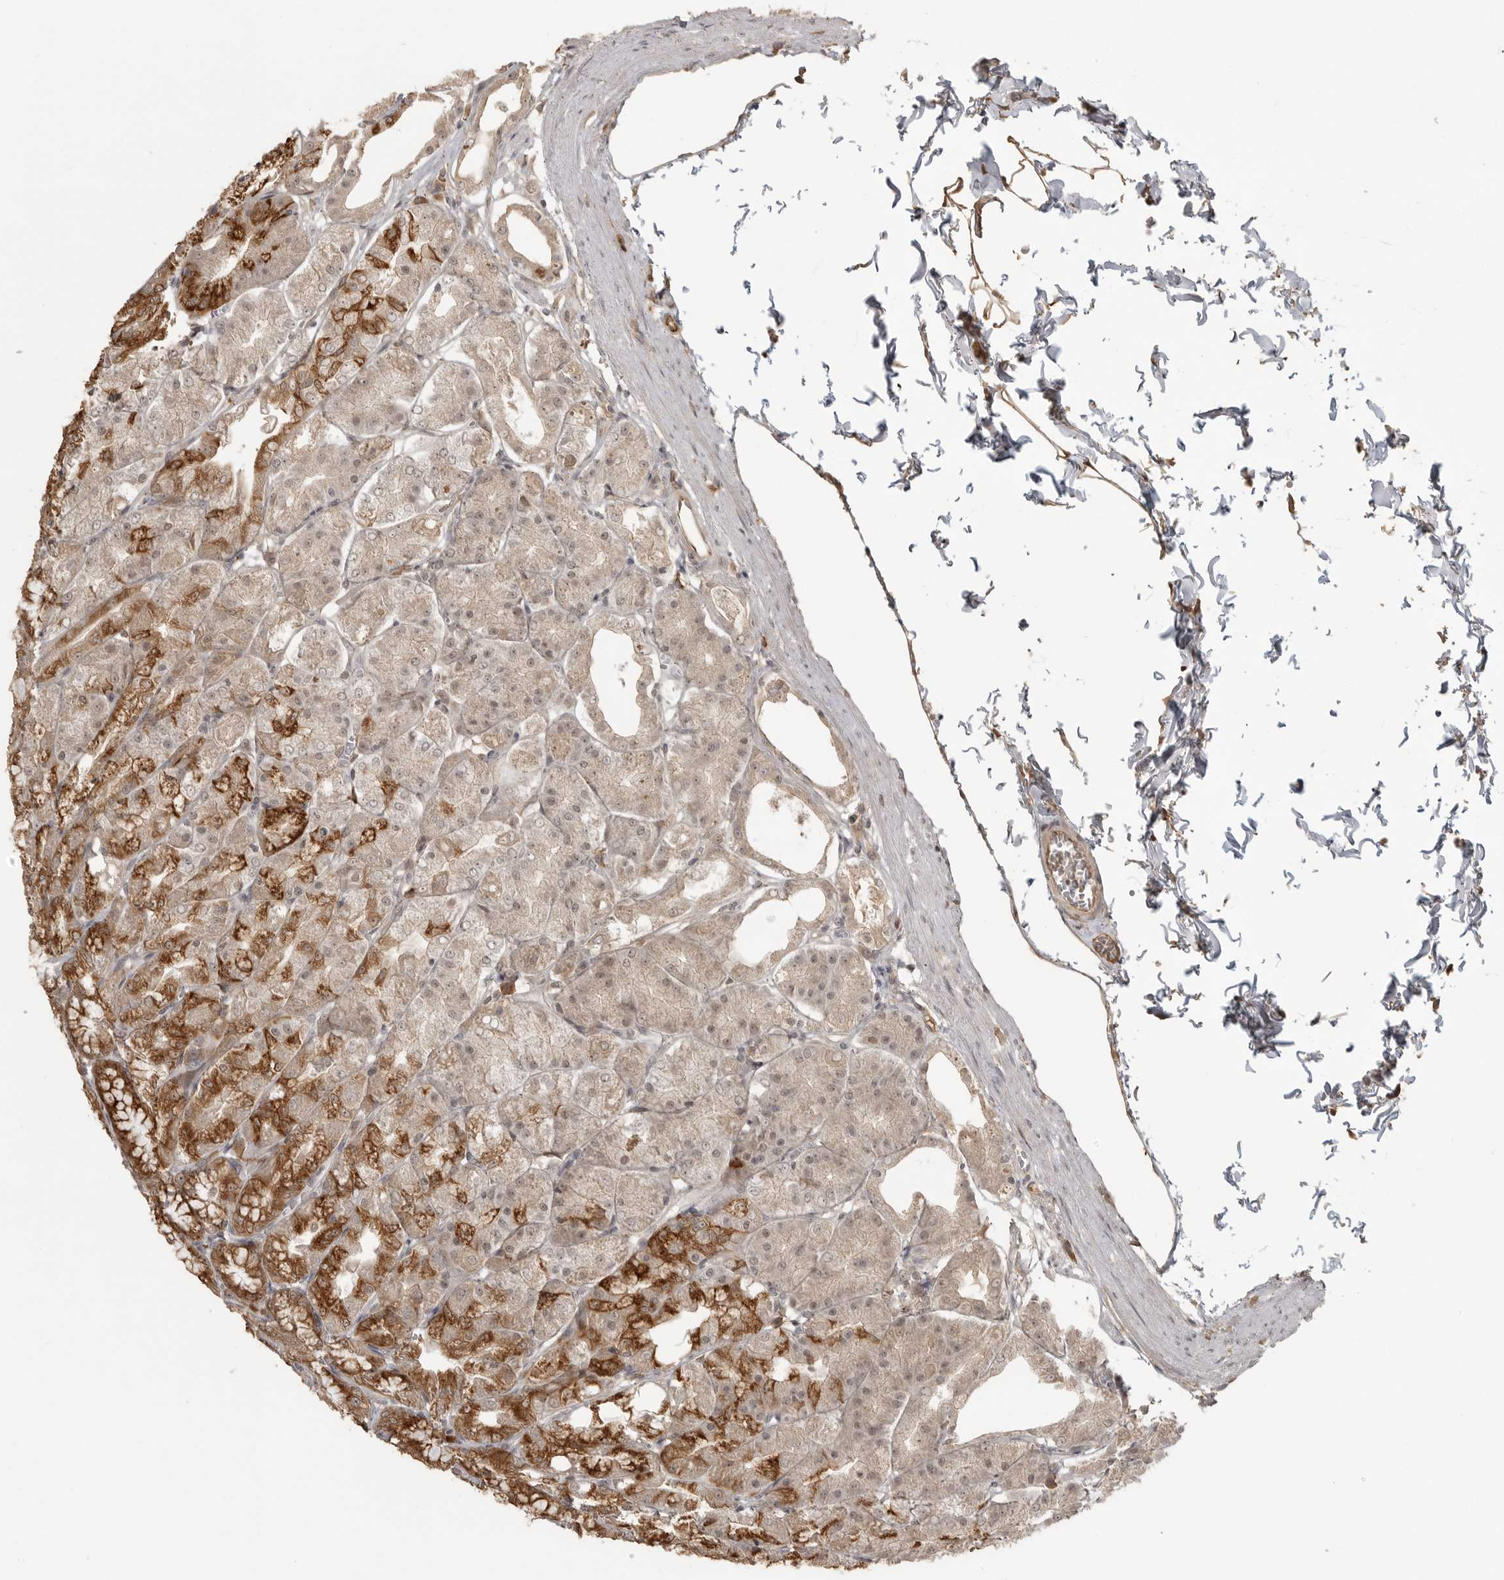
{"staining": {"intensity": "strong", "quantity": ">75%", "location": "cytoplasmic/membranous"}, "tissue": "stomach", "cell_type": "Glandular cells", "image_type": "normal", "snomed": [{"axis": "morphology", "description": "Normal tissue, NOS"}, {"axis": "topography", "description": "Stomach, lower"}], "caption": "Immunohistochemical staining of benign stomach shows high levels of strong cytoplasmic/membranous positivity in about >75% of glandular cells.", "gene": "SMG8", "patient": {"sex": "male", "age": 71}}